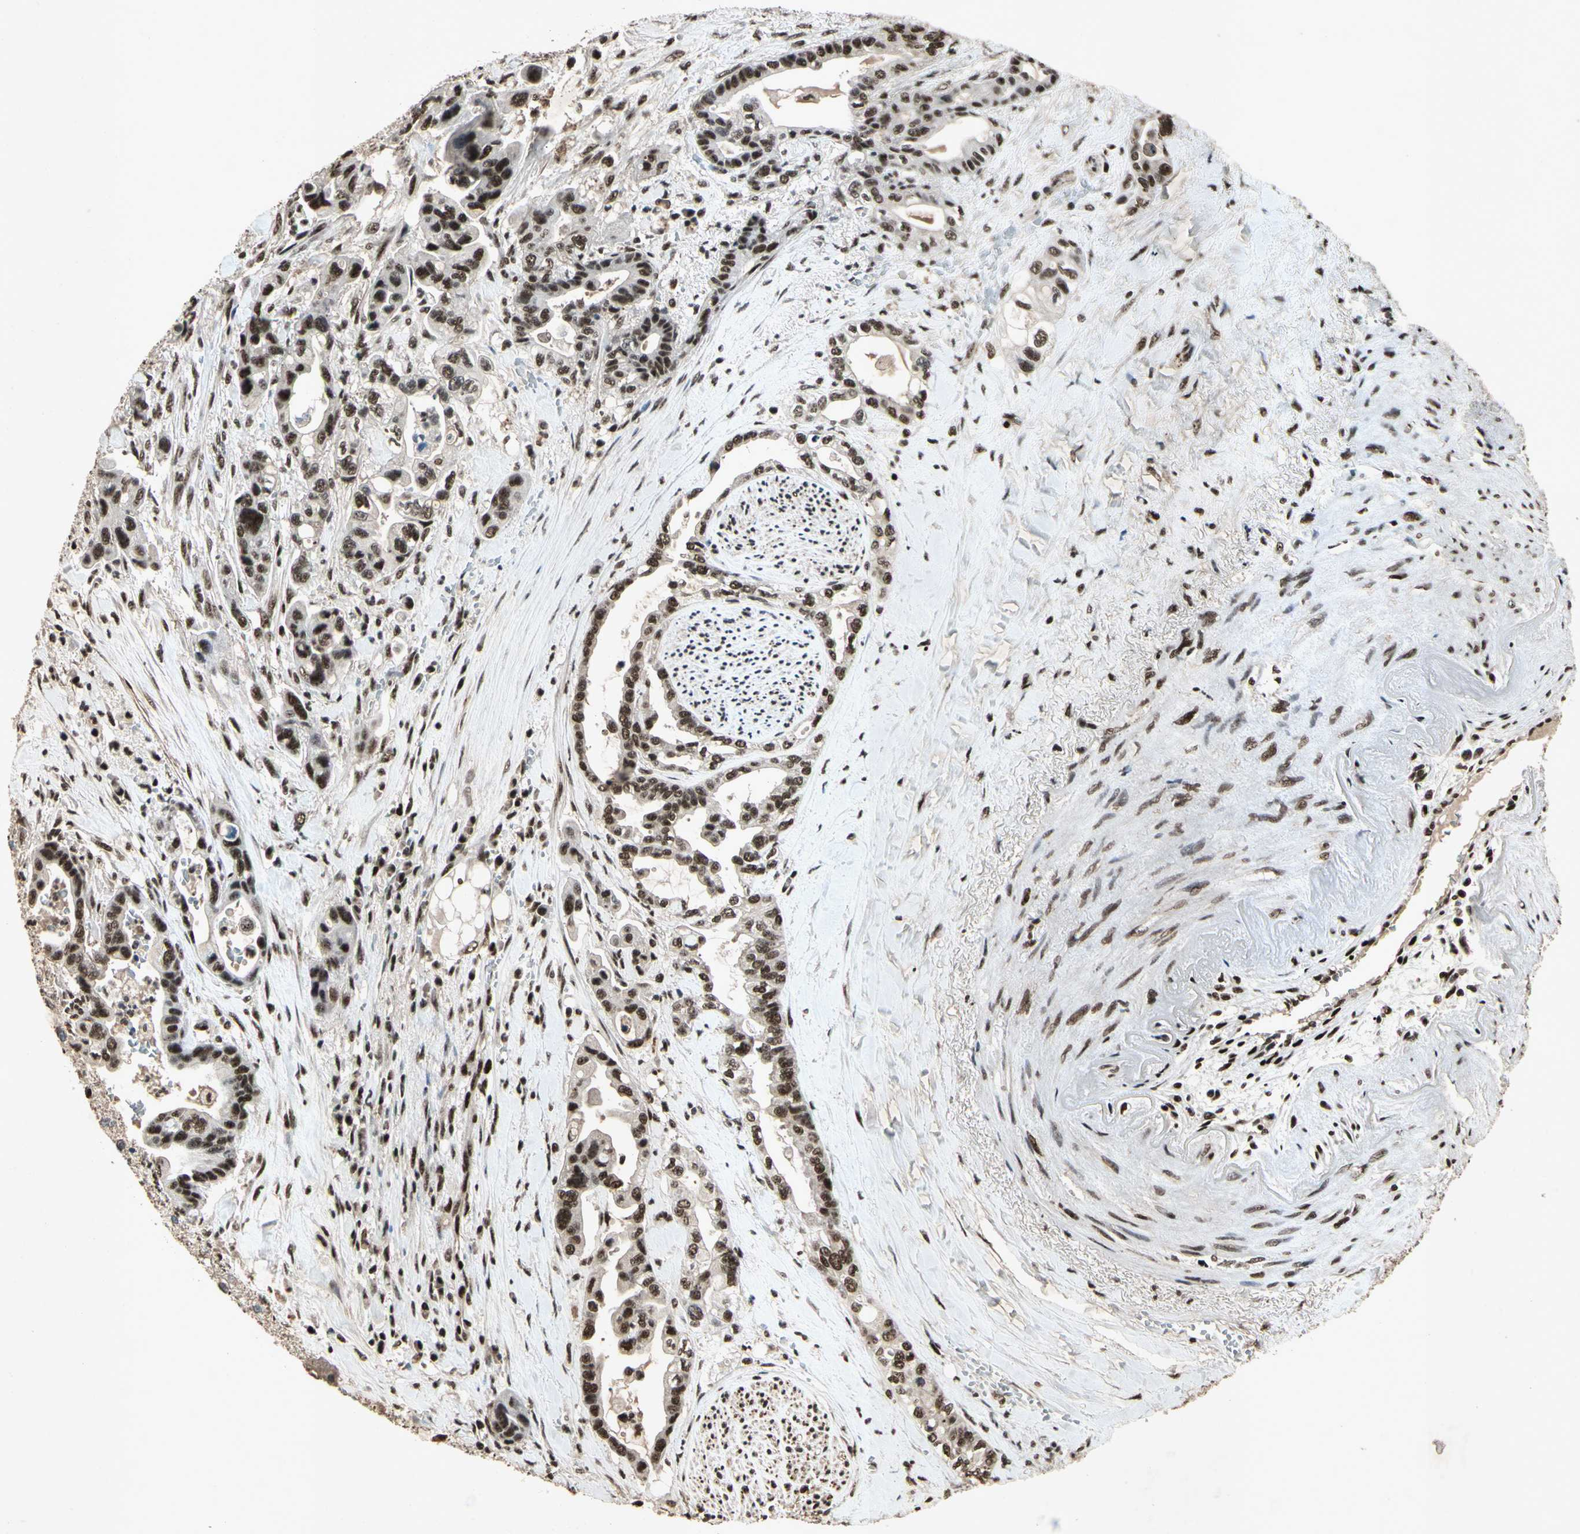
{"staining": {"intensity": "strong", "quantity": ">75%", "location": "nuclear"}, "tissue": "pancreatic cancer", "cell_type": "Tumor cells", "image_type": "cancer", "snomed": [{"axis": "morphology", "description": "Adenocarcinoma, NOS"}, {"axis": "topography", "description": "Pancreas"}], "caption": "Human pancreatic cancer stained for a protein (brown) reveals strong nuclear positive positivity in approximately >75% of tumor cells.", "gene": "TBX2", "patient": {"sex": "male", "age": 70}}